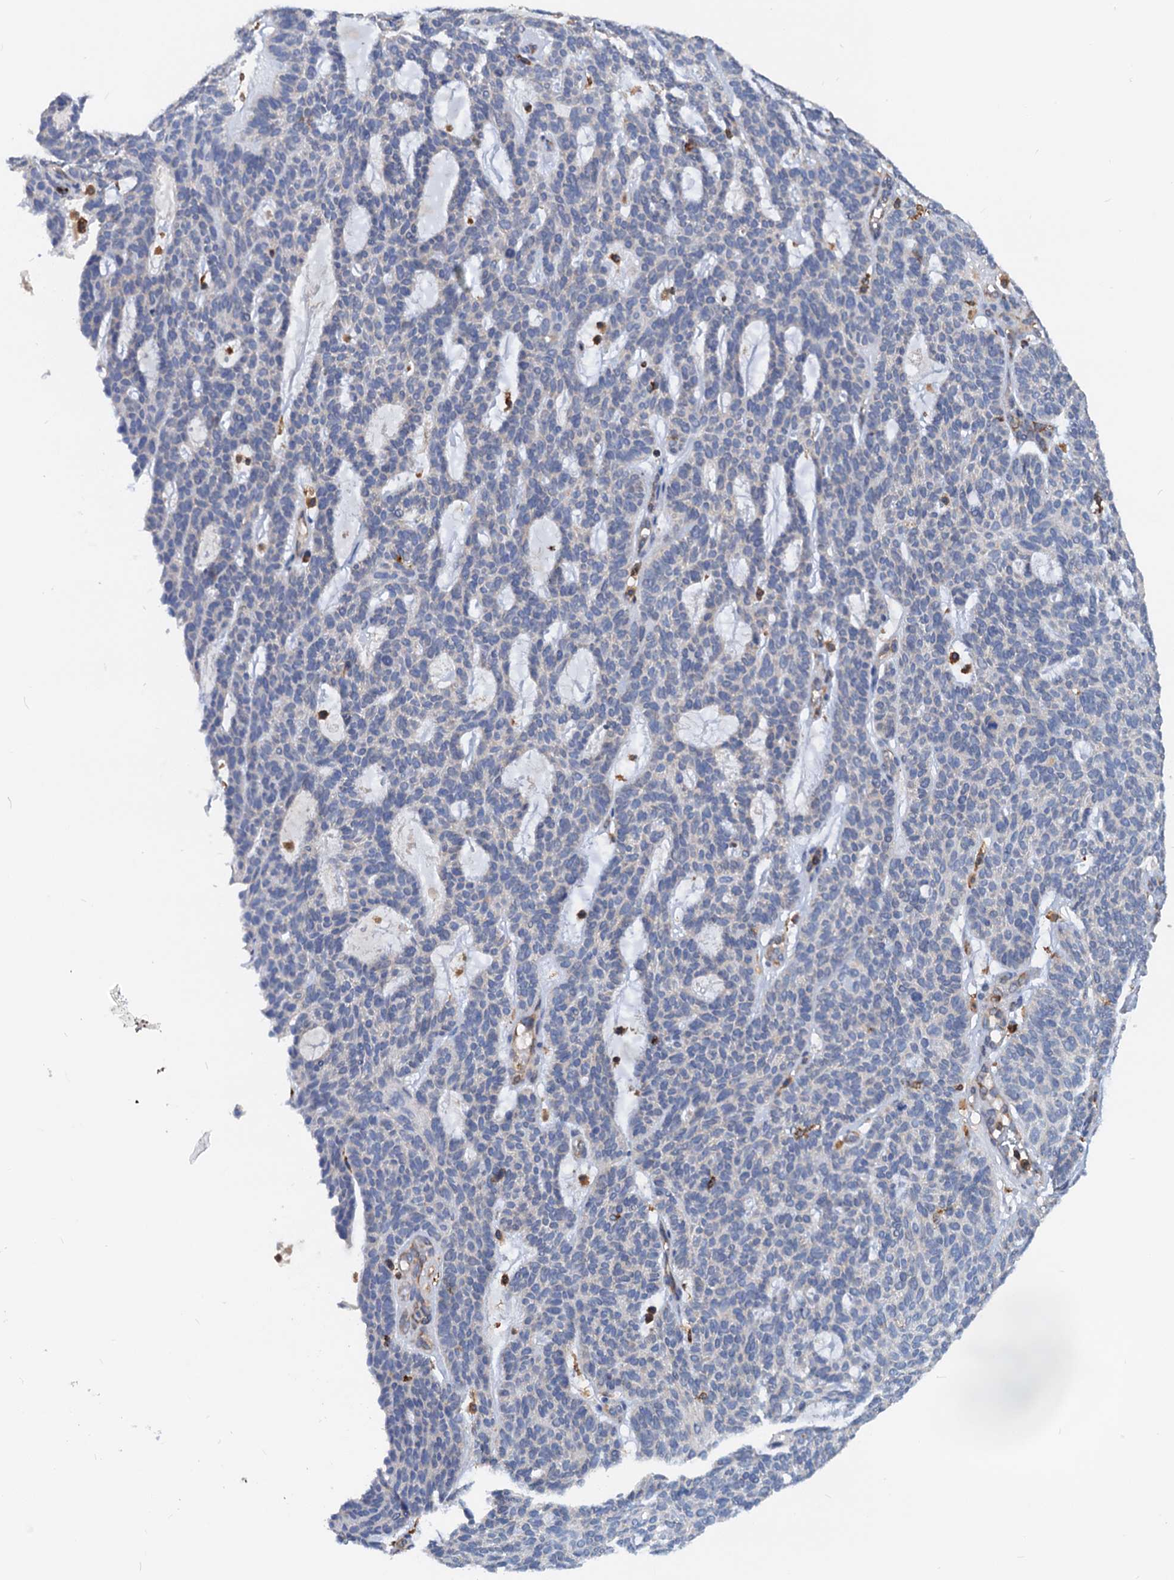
{"staining": {"intensity": "negative", "quantity": "none", "location": "none"}, "tissue": "skin cancer", "cell_type": "Tumor cells", "image_type": "cancer", "snomed": [{"axis": "morphology", "description": "Squamous cell carcinoma, NOS"}, {"axis": "topography", "description": "Skin"}], "caption": "Tumor cells show no significant expression in skin cancer (squamous cell carcinoma).", "gene": "LCP2", "patient": {"sex": "female", "age": 90}}